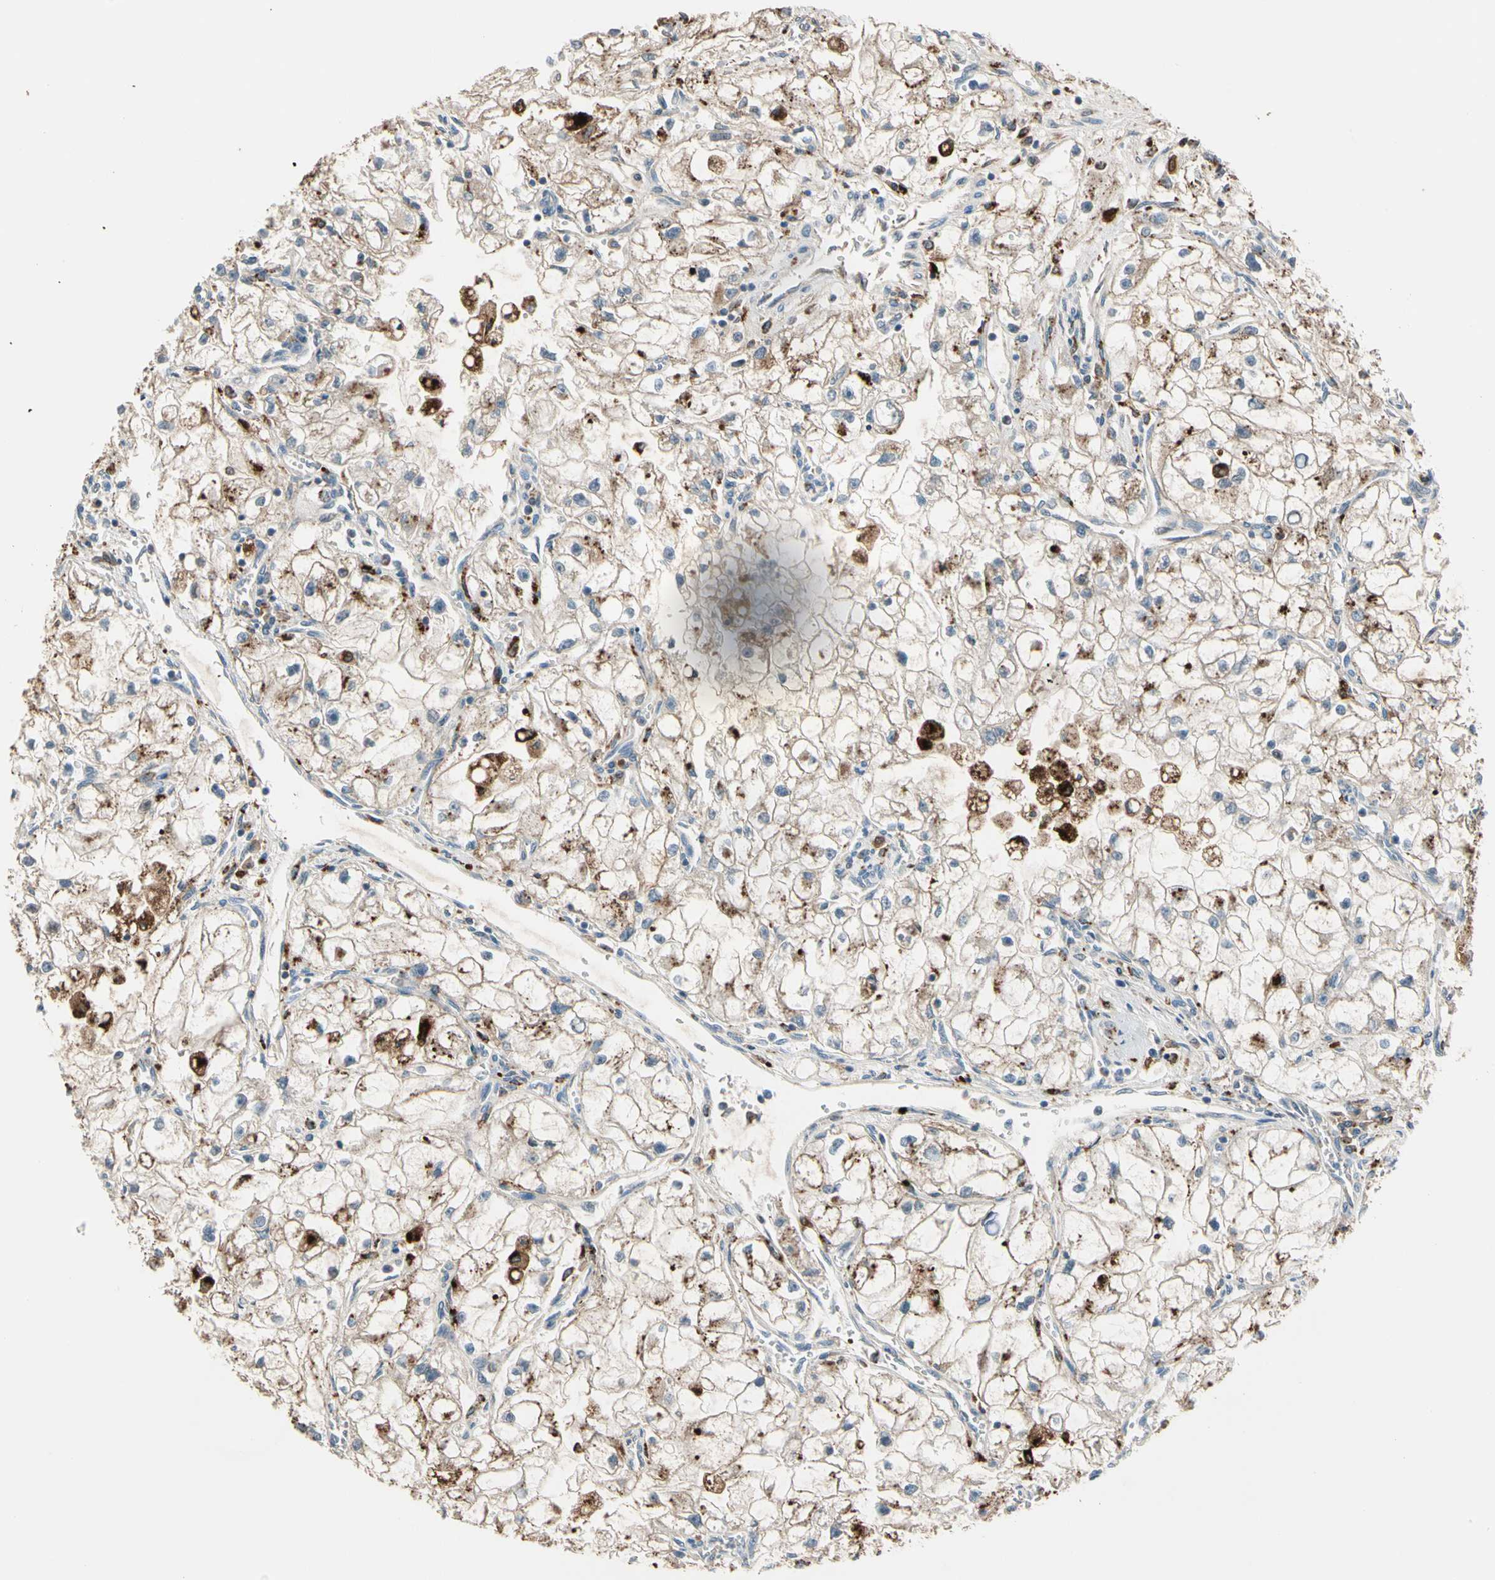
{"staining": {"intensity": "moderate", "quantity": "25%-75%", "location": "cytoplasmic/membranous"}, "tissue": "renal cancer", "cell_type": "Tumor cells", "image_type": "cancer", "snomed": [{"axis": "morphology", "description": "Adenocarcinoma, NOS"}, {"axis": "topography", "description": "Kidney"}], "caption": "Moderate cytoplasmic/membranous expression for a protein is appreciated in about 25%-75% of tumor cells of adenocarcinoma (renal) using immunohistochemistry.", "gene": "GM2A", "patient": {"sex": "female", "age": 70}}